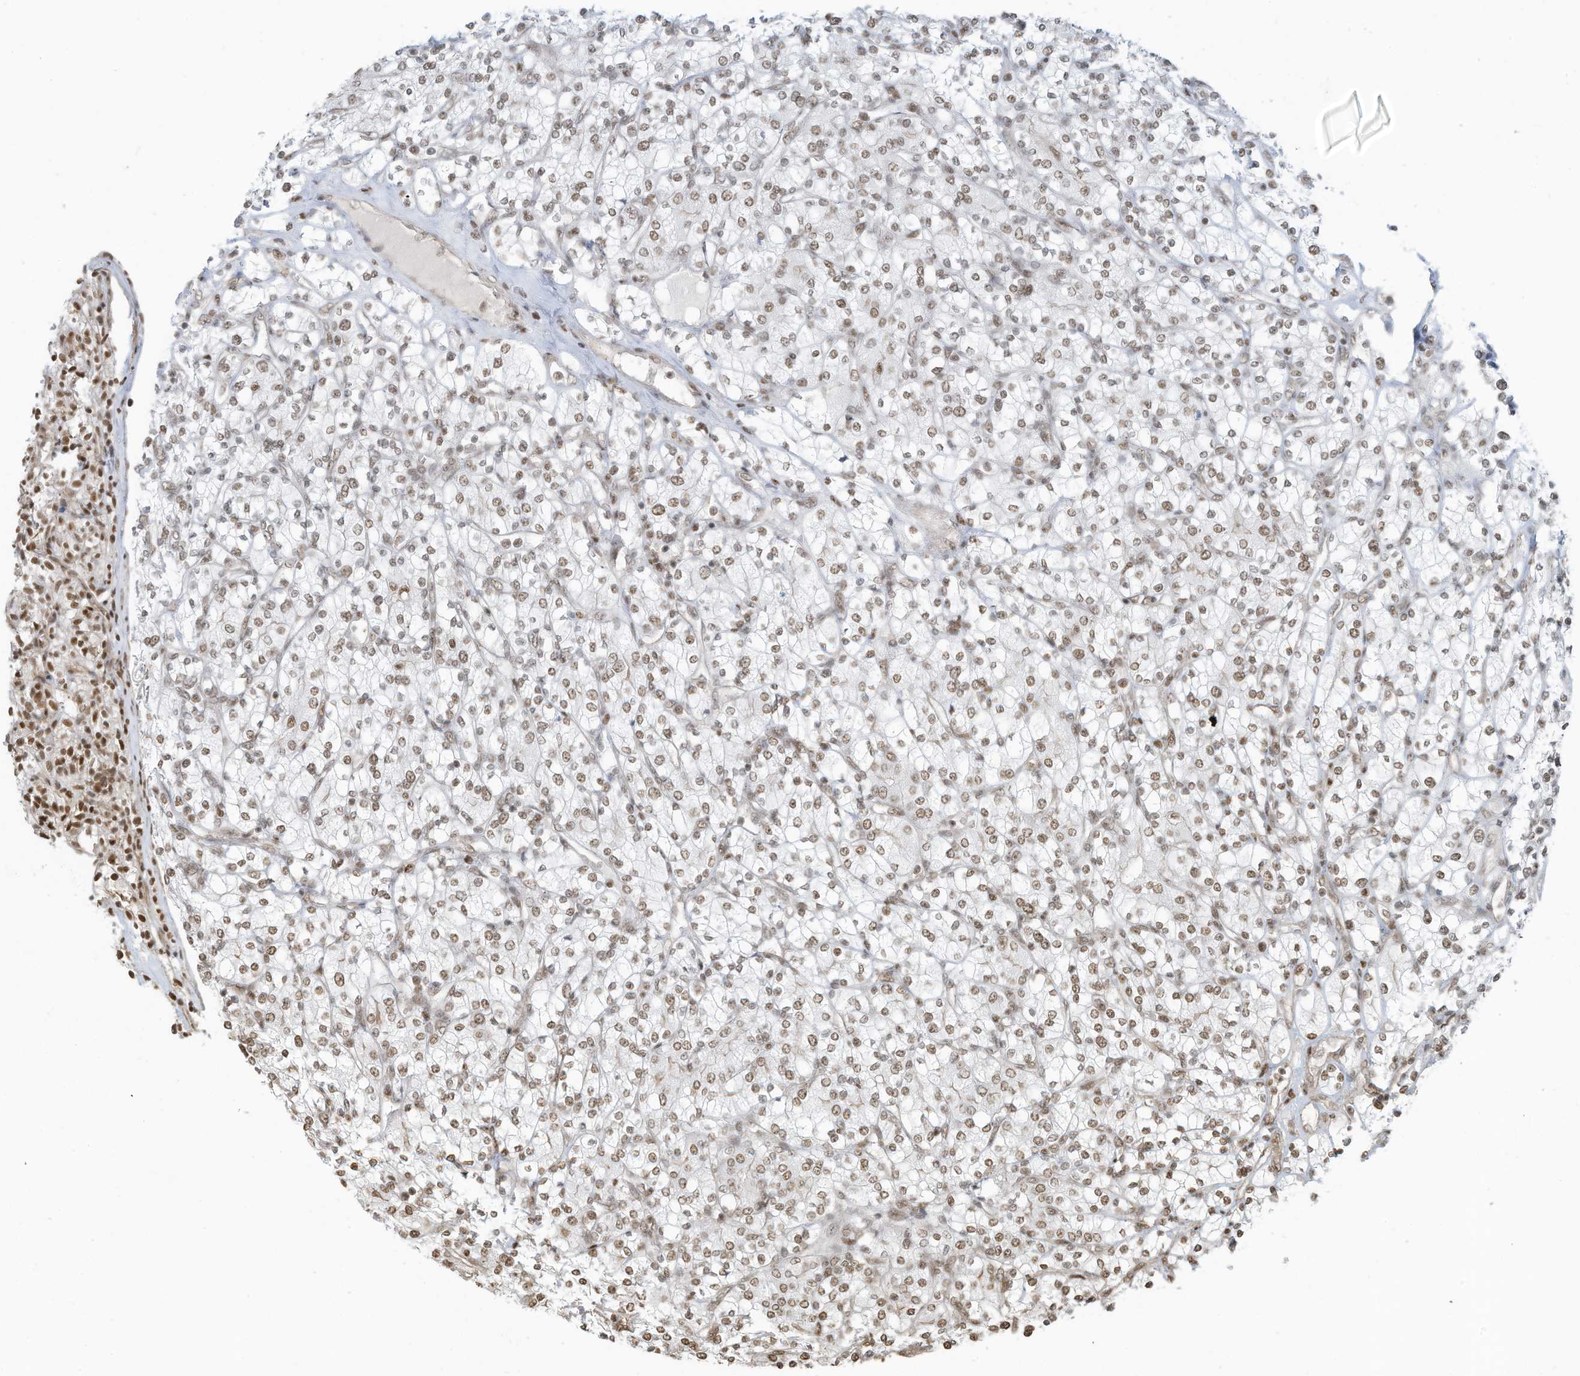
{"staining": {"intensity": "moderate", "quantity": ">75%", "location": "nuclear"}, "tissue": "renal cancer", "cell_type": "Tumor cells", "image_type": "cancer", "snomed": [{"axis": "morphology", "description": "Adenocarcinoma, NOS"}, {"axis": "topography", "description": "Kidney"}], "caption": "Human renal cancer stained with a protein marker shows moderate staining in tumor cells.", "gene": "DBR1", "patient": {"sex": "male", "age": 77}}